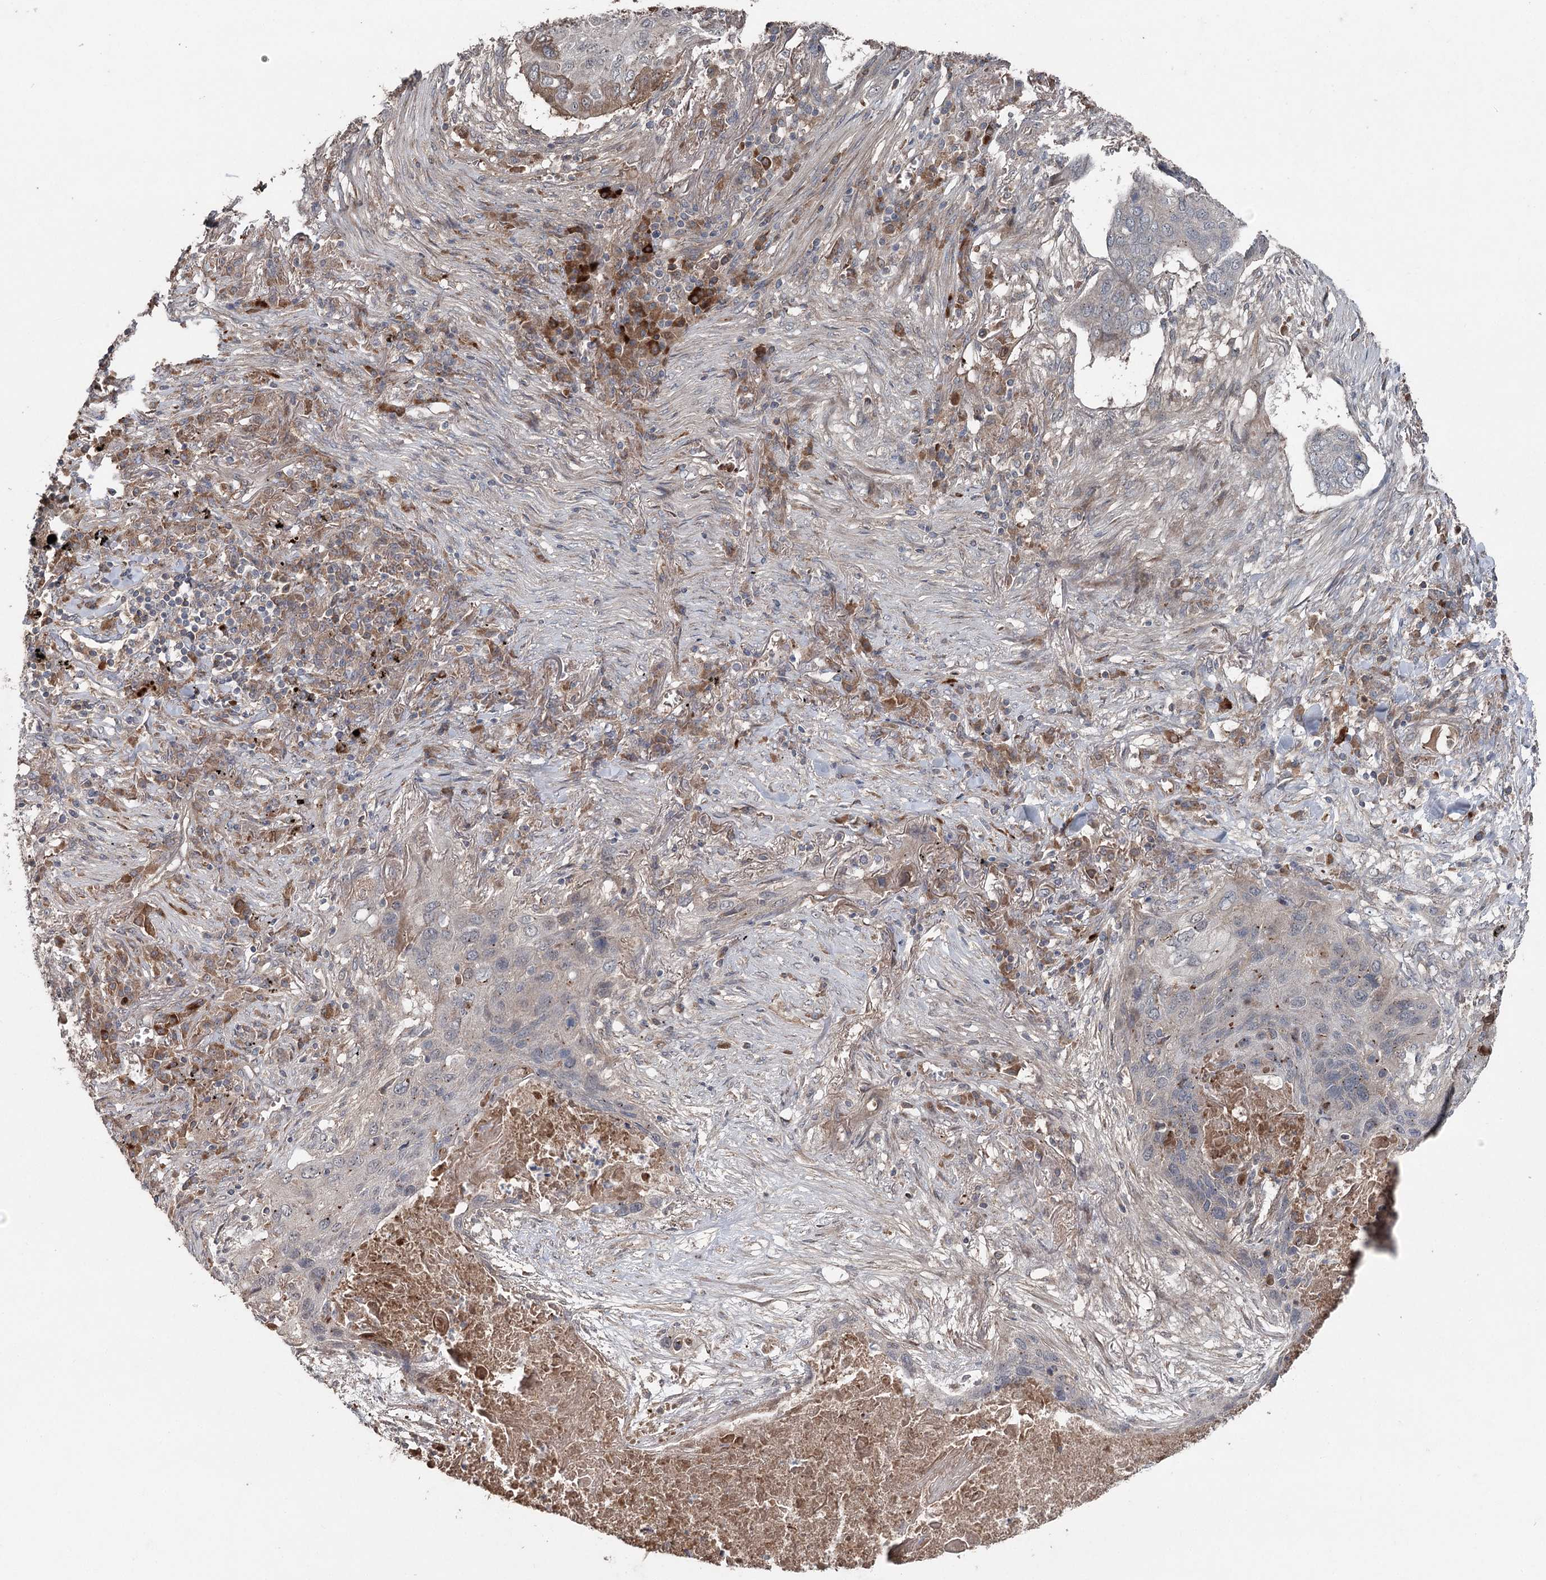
{"staining": {"intensity": "negative", "quantity": "none", "location": "none"}, "tissue": "lung cancer", "cell_type": "Tumor cells", "image_type": "cancer", "snomed": [{"axis": "morphology", "description": "Squamous cell carcinoma, NOS"}, {"axis": "topography", "description": "Lung"}], "caption": "The image exhibits no significant staining in tumor cells of lung cancer (squamous cell carcinoma).", "gene": "MAPK8IP2", "patient": {"sex": "female", "age": 63}}